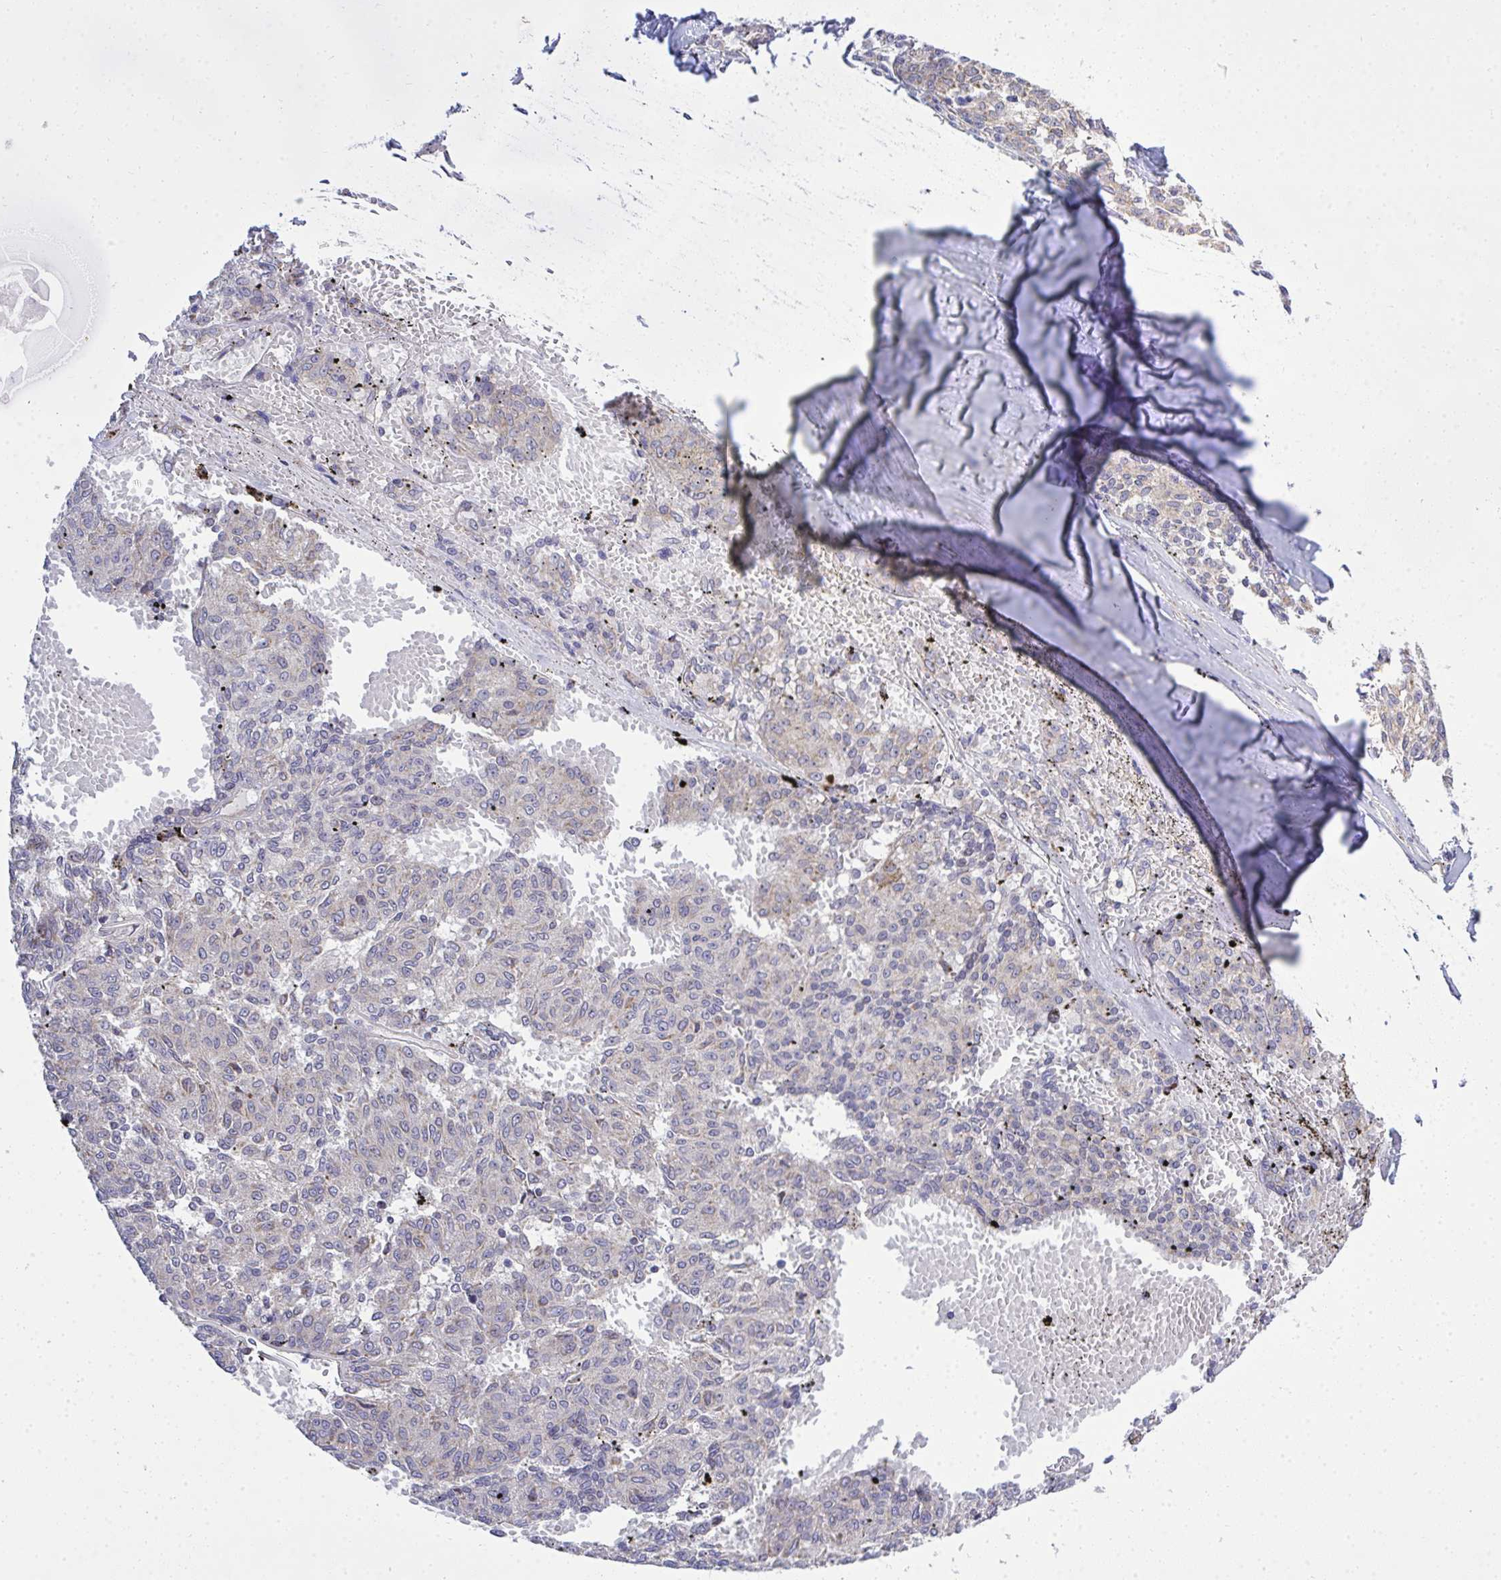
{"staining": {"intensity": "weak", "quantity": "<25%", "location": "cytoplasmic/membranous"}, "tissue": "melanoma", "cell_type": "Tumor cells", "image_type": "cancer", "snomed": [{"axis": "morphology", "description": "Malignant melanoma, NOS"}, {"axis": "topography", "description": "Skin"}], "caption": "DAB (3,3'-diaminobenzidine) immunohistochemical staining of malignant melanoma exhibits no significant expression in tumor cells. (Brightfield microscopy of DAB (3,3'-diaminobenzidine) immunohistochemistry at high magnification).", "gene": "XAF1", "patient": {"sex": "female", "age": 72}}